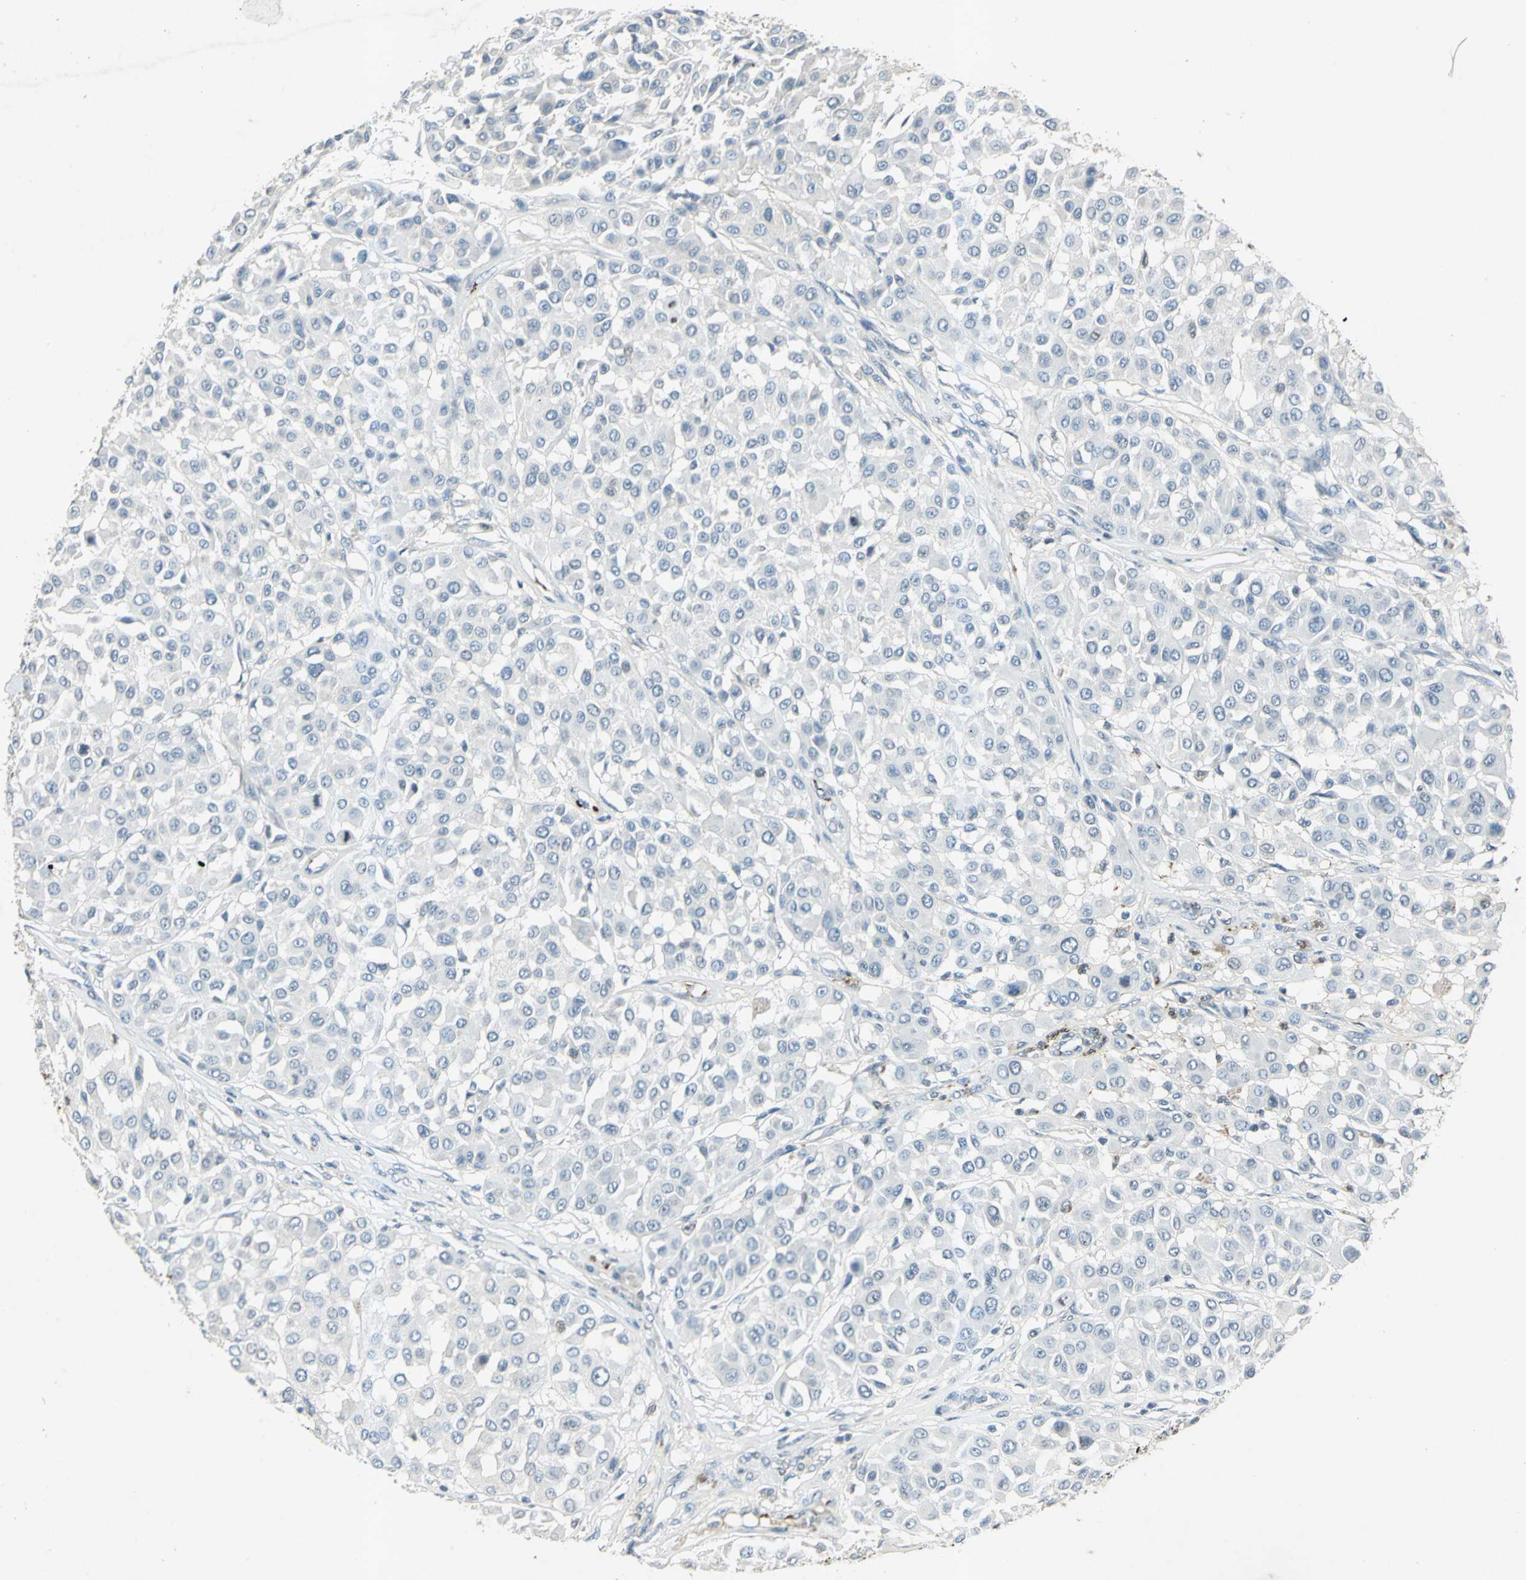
{"staining": {"intensity": "negative", "quantity": "none", "location": "none"}, "tissue": "melanoma", "cell_type": "Tumor cells", "image_type": "cancer", "snomed": [{"axis": "morphology", "description": "Malignant melanoma, Metastatic site"}, {"axis": "topography", "description": "Soft tissue"}], "caption": "Micrograph shows no significant protein expression in tumor cells of melanoma. (DAB immunohistochemistry (IHC) visualized using brightfield microscopy, high magnification).", "gene": "CAMK2B", "patient": {"sex": "male", "age": 41}}